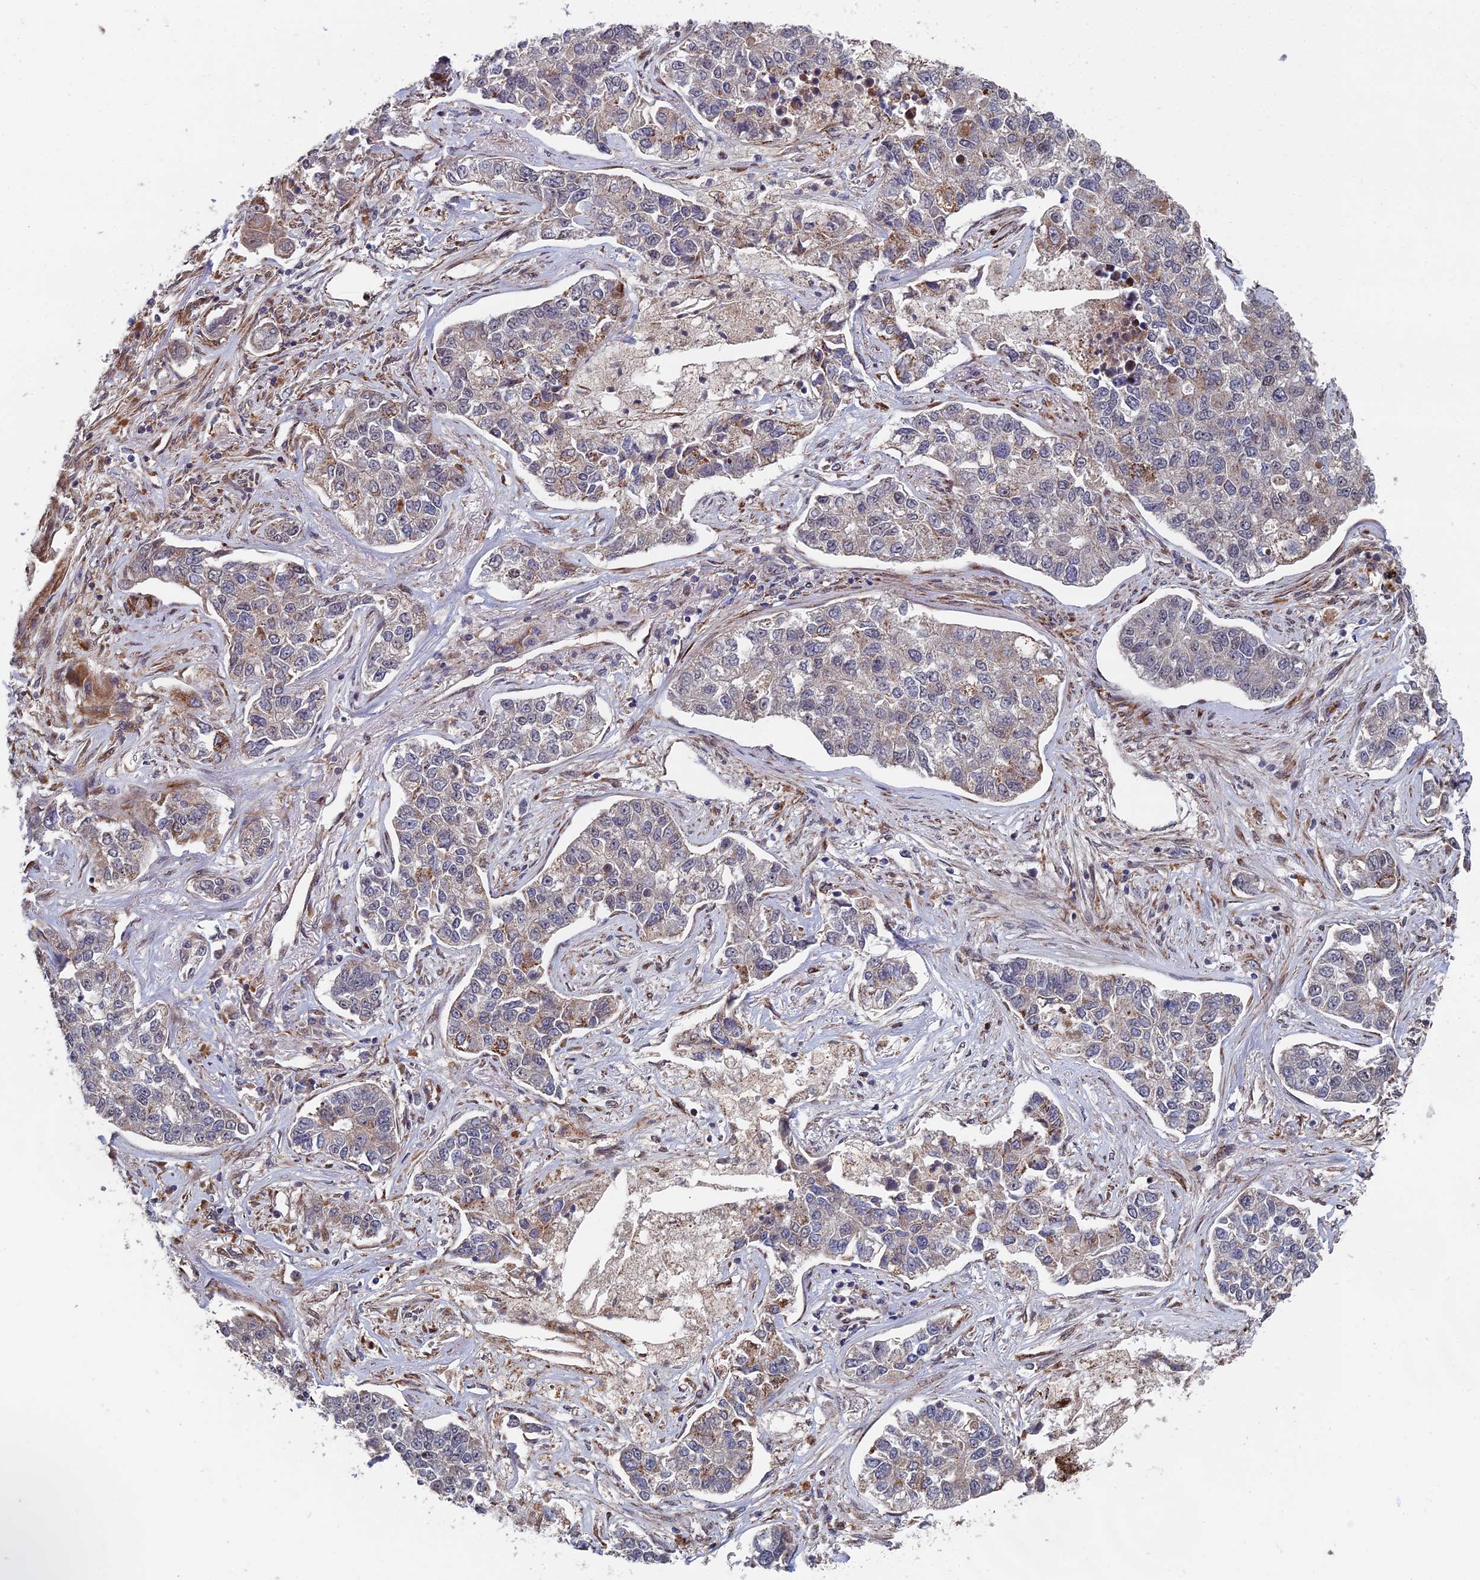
{"staining": {"intensity": "moderate", "quantity": "<25%", "location": "cytoplasmic/membranous"}, "tissue": "lung cancer", "cell_type": "Tumor cells", "image_type": "cancer", "snomed": [{"axis": "morphology", "description": "Adenocarcinoma, NOS"}, {"axis": "topography", "description": "Lung"}], "caption": "Immunohistochemistry staining of adenocarcinoma (lung), which shows low levels of moderate cytoplasmic/membranous staining in about <25% of tumor cells indicating moderate cytoplasmic/membranous protein expression. The staining was performed using DAB (3,3'-diaminobenzidine) (brown) for protein detection and nuclei were counterstained in hematoxylin (blue).", "gene": "GTF2IRD1", "patient": {"sex": "male", "age": 49}}